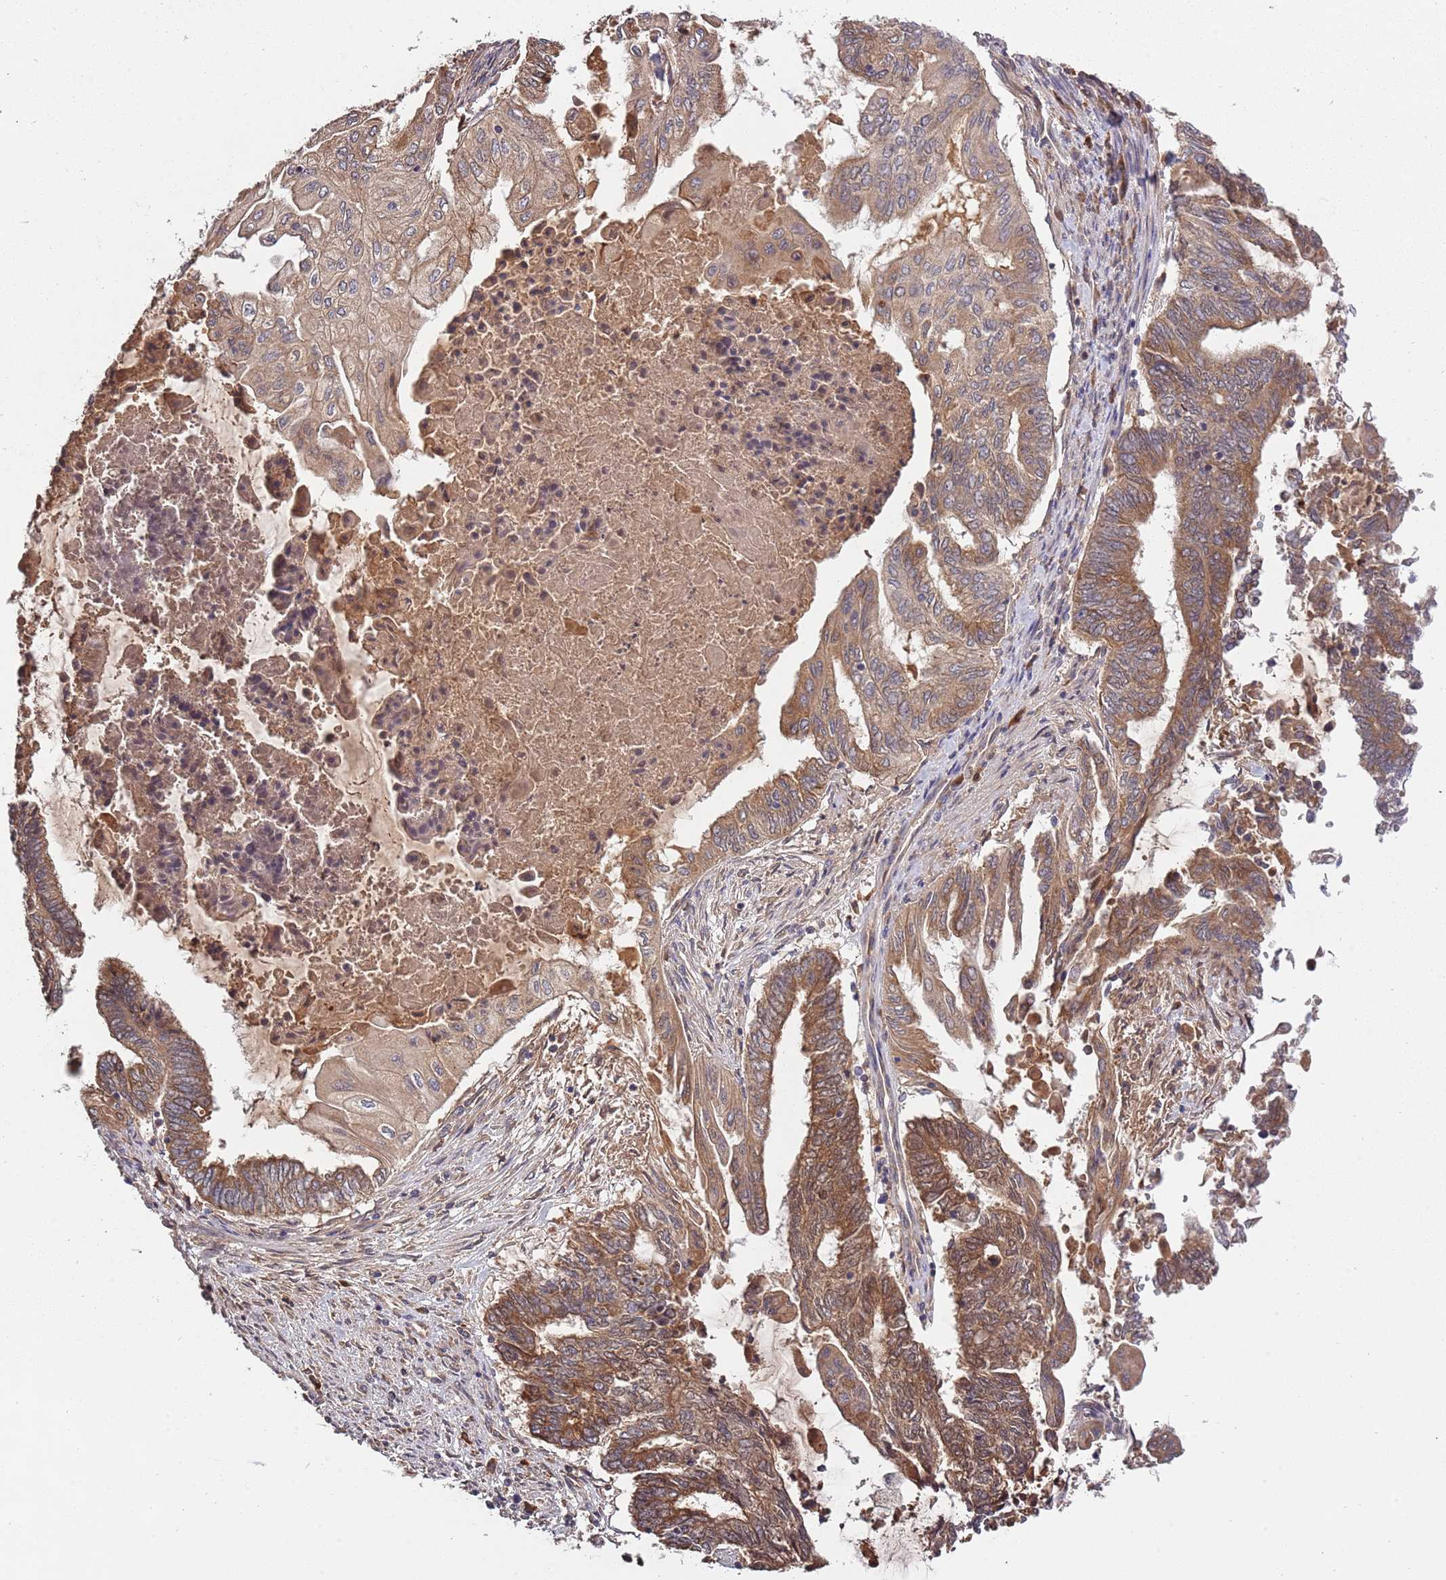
{"staining": {"intensity": "moderate", "quantity": ">75%", "location": "cytoplasmic/membranous"}, "tissue": "endometrial cancer", "cell_type": "Tumor cells", "image_type": "cancer", "snomed": [{"axis": "morphology", "description": "Adenocarcinoma, NOS"}, {"axis": "topography", "description": "Uterus"}, {"axis": "topography", "description": "Endometrium"}], "caption": "Protein expression analysis of endometrial cancer (adenocarcinoma) displays moderate cytoplasmic/membranous expression in about >75% of tumor cells.", "gene": "USP32", "patient": {"sex": "female", "age": 70}}